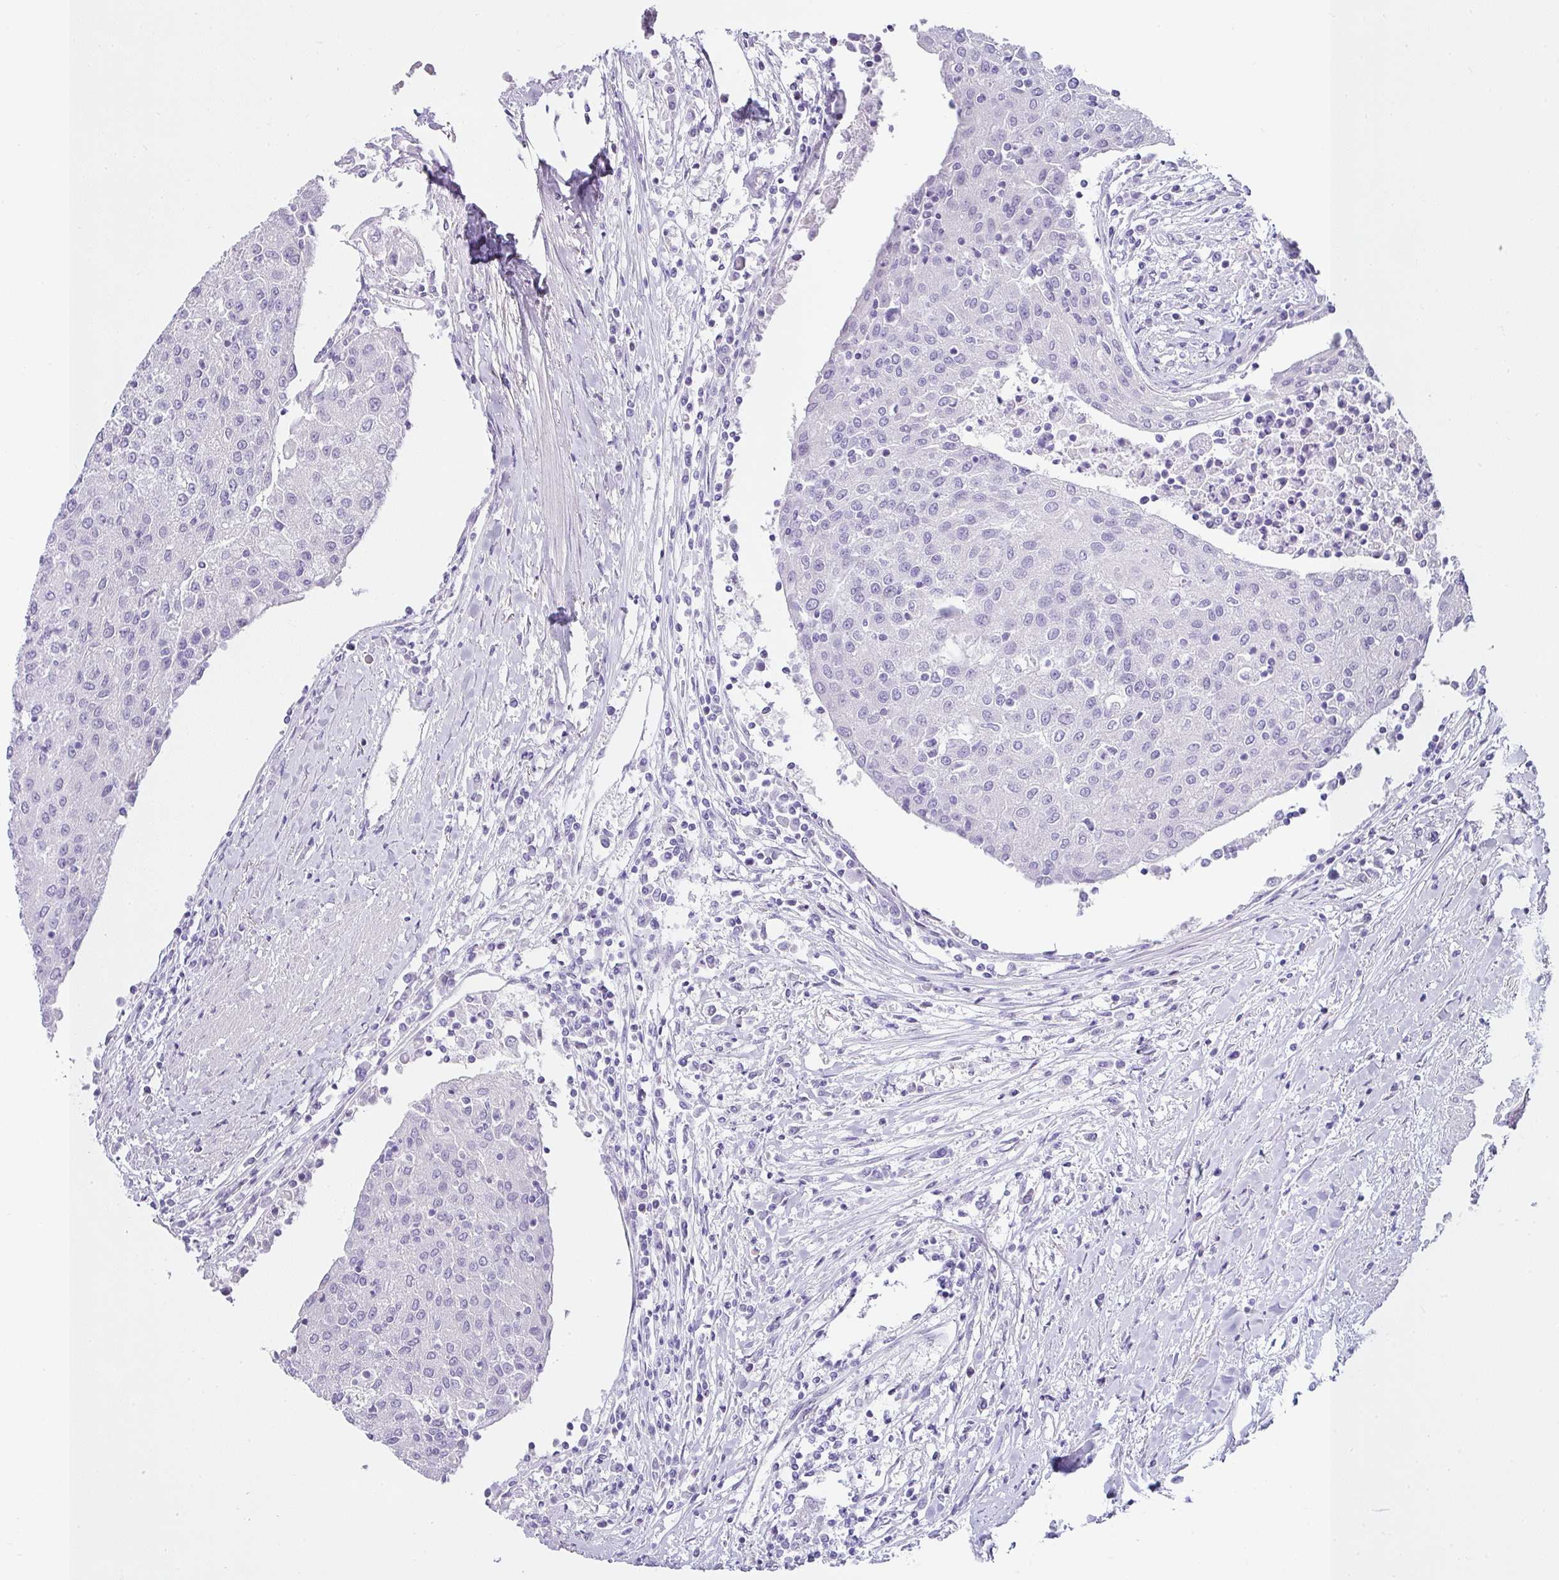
{"staining": {"intensity": "negative", "quantity": "none", "location": "none"}, "tissue": "urothelial cancer", "cell_type": "Tumor cells", "image_type": "cancer", "snomed": [{"axis": "morphology", "description": "Urothelial carcinoma, High grade"}, {"axis": "topography", "description": "Urinary bladder"}], "caption": "Micrograph shows no protein staining in tumor cells of high-grade urothelial carcinoma tissue.", "gene": "VCY1B", "patient": {"sex": "female", "age": 85}}